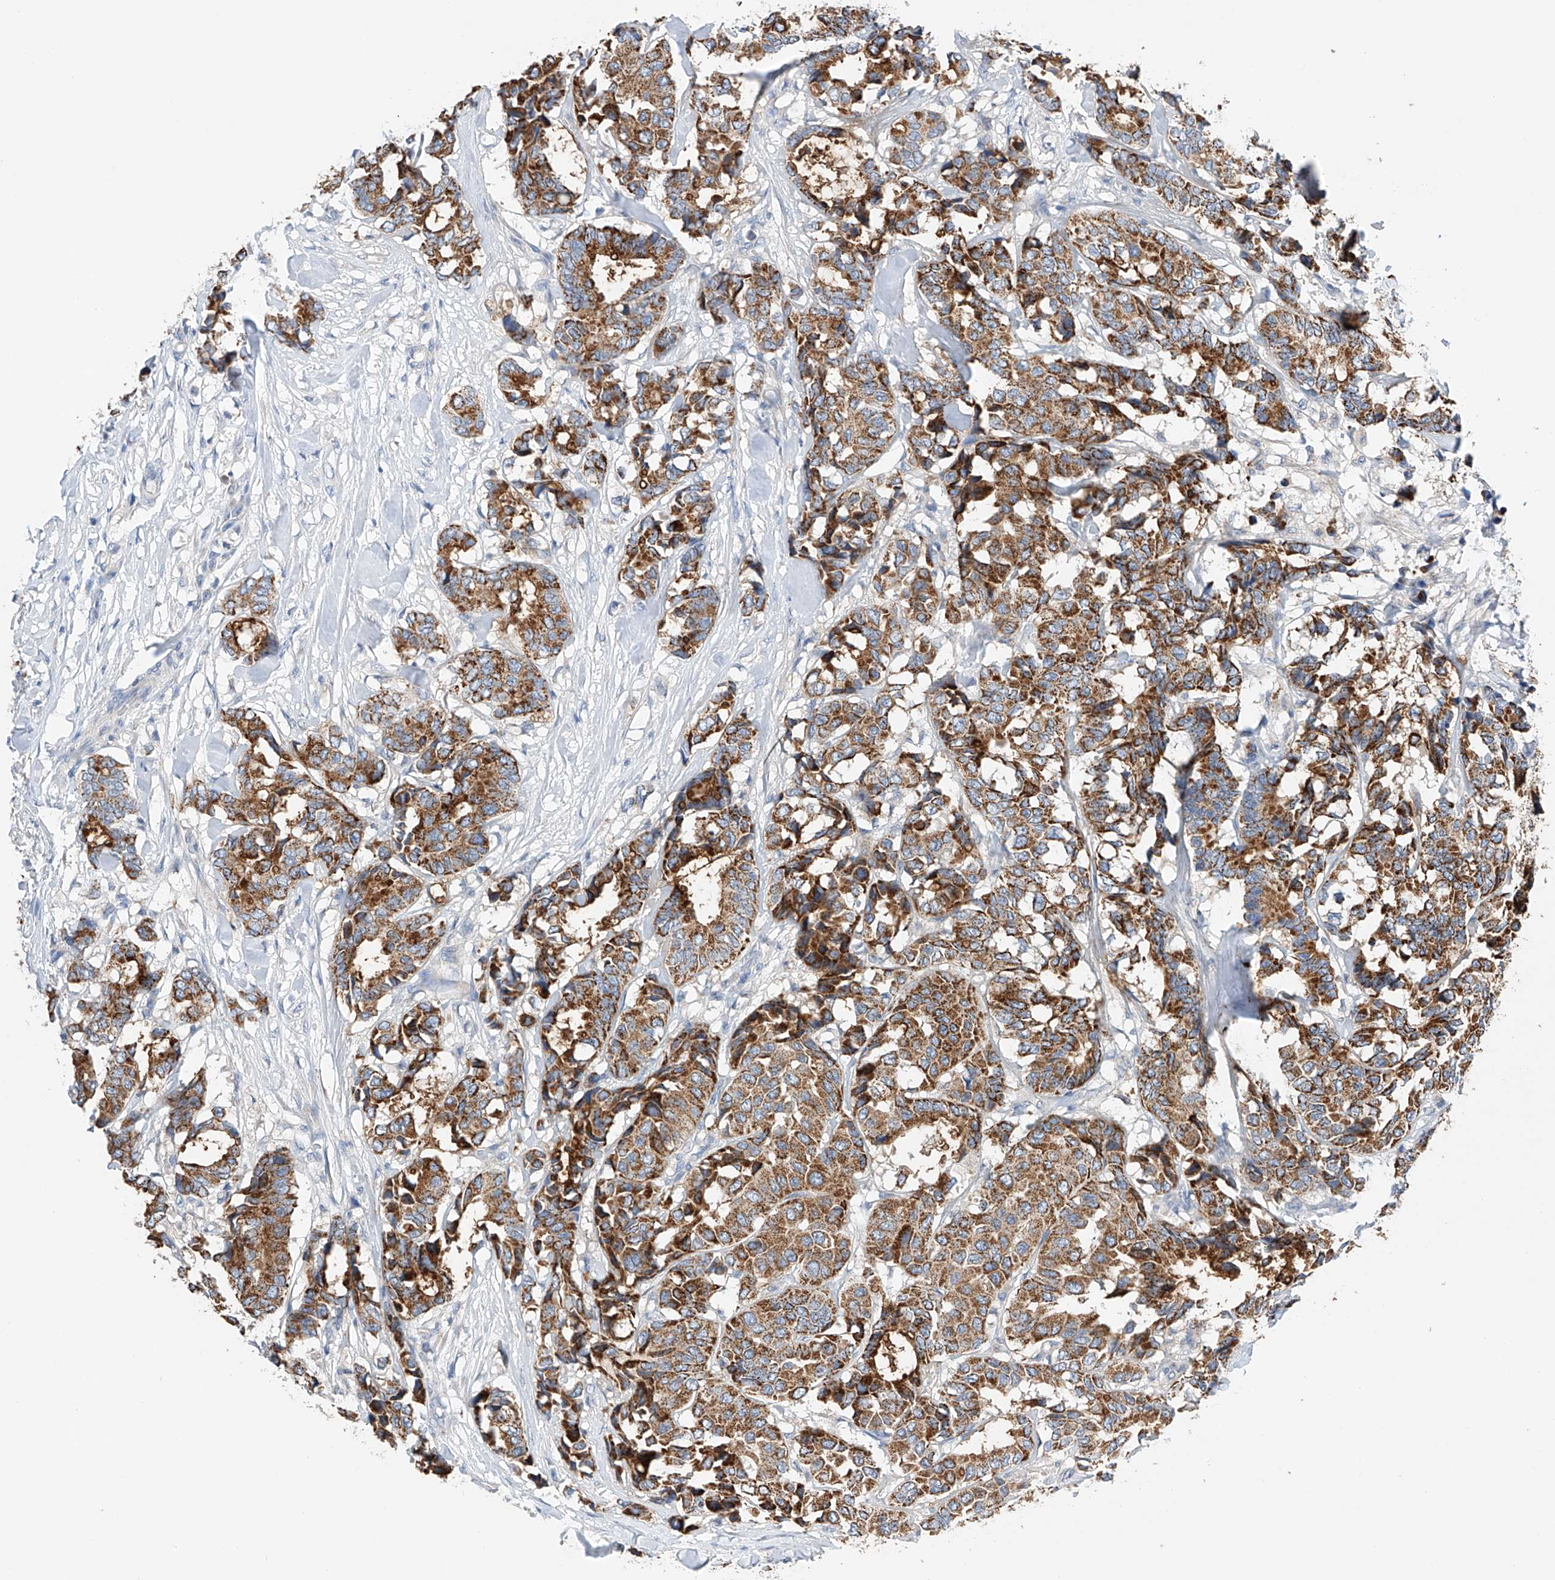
{"staining": {"intensity": "strong", "quantity": ">75%", "location": "cytoplasmic/membranous"}, "tissue": "breast cancer", "cell_type": "Tumor cells", "image_type": "cancer", "snomed": [{"axis": "morphology", "description": "Duct carcinoma"}, {"axis": "topography", "description": "Breast"}], "caption": "The micrograph exhibits a brown stain indicating the presence of a protein in the cytoplasmic/membranous of tumor cells in breast cancer (intraductal carcinoma).", "gene": "GPC4", "patient": {"sex": "female", "age": 87}}